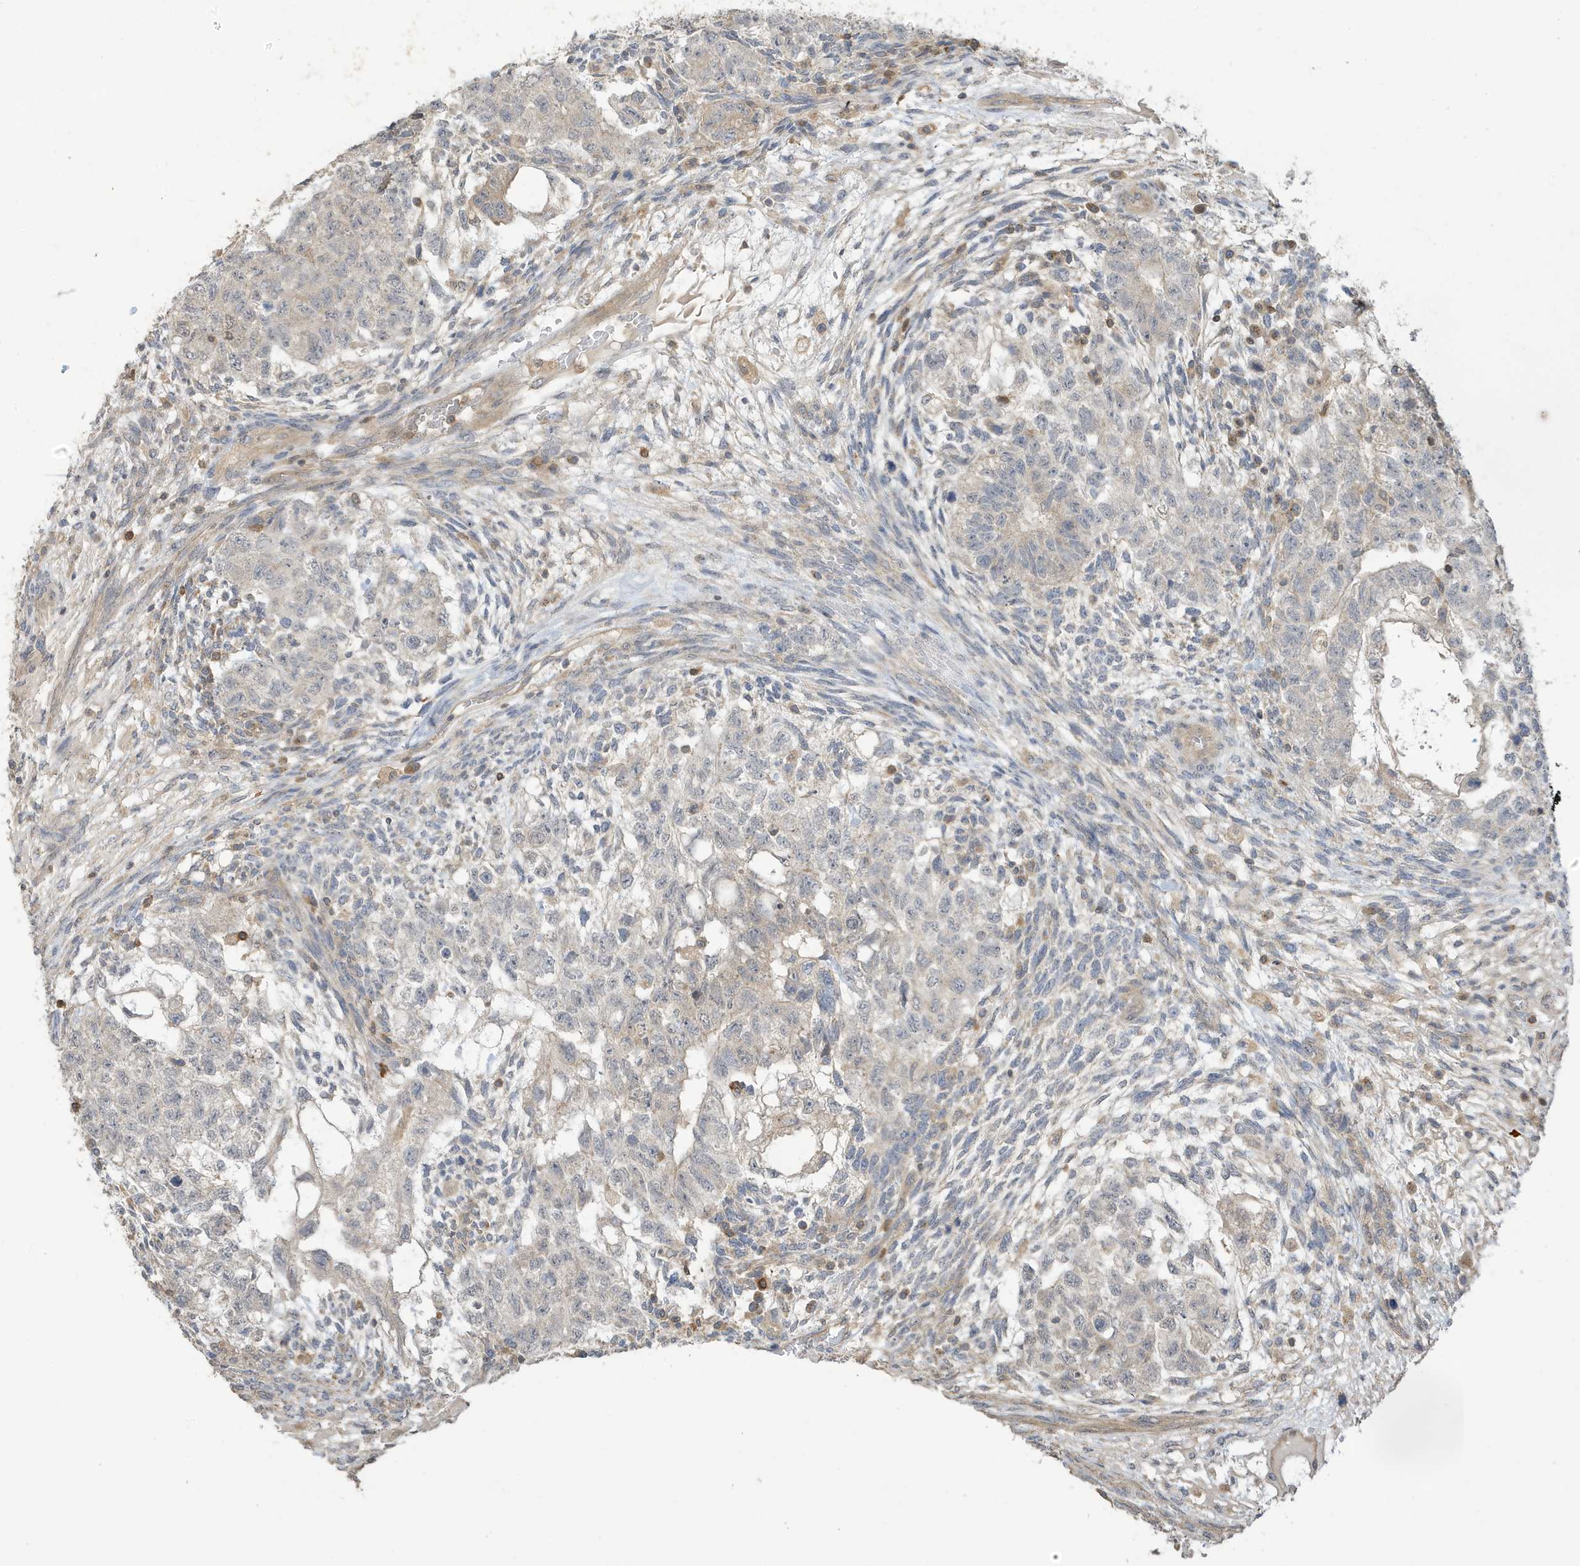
{"staining": {"intensity": "negative", "quantity": "none", "location": "none"}, "tissue": "testis cancer", "cell_type": "Tumor cells", "image_type": "cancer", "snomed": [{"axis": "morphology", "description": "Normal tissue, NOS"}, {"axis": "morphology", "description": "Carcinoma, Embryonal, NOS"}, {"axis": "topography", "description": "Testis"}], "caption": "An immunohistochemistry (IHC) photomicrograph of testis cancer is shown. There is no staining in tumor cells of testis cancer.", "gene": "TAB3", "patient": {"sex": "male", "age": 36}}